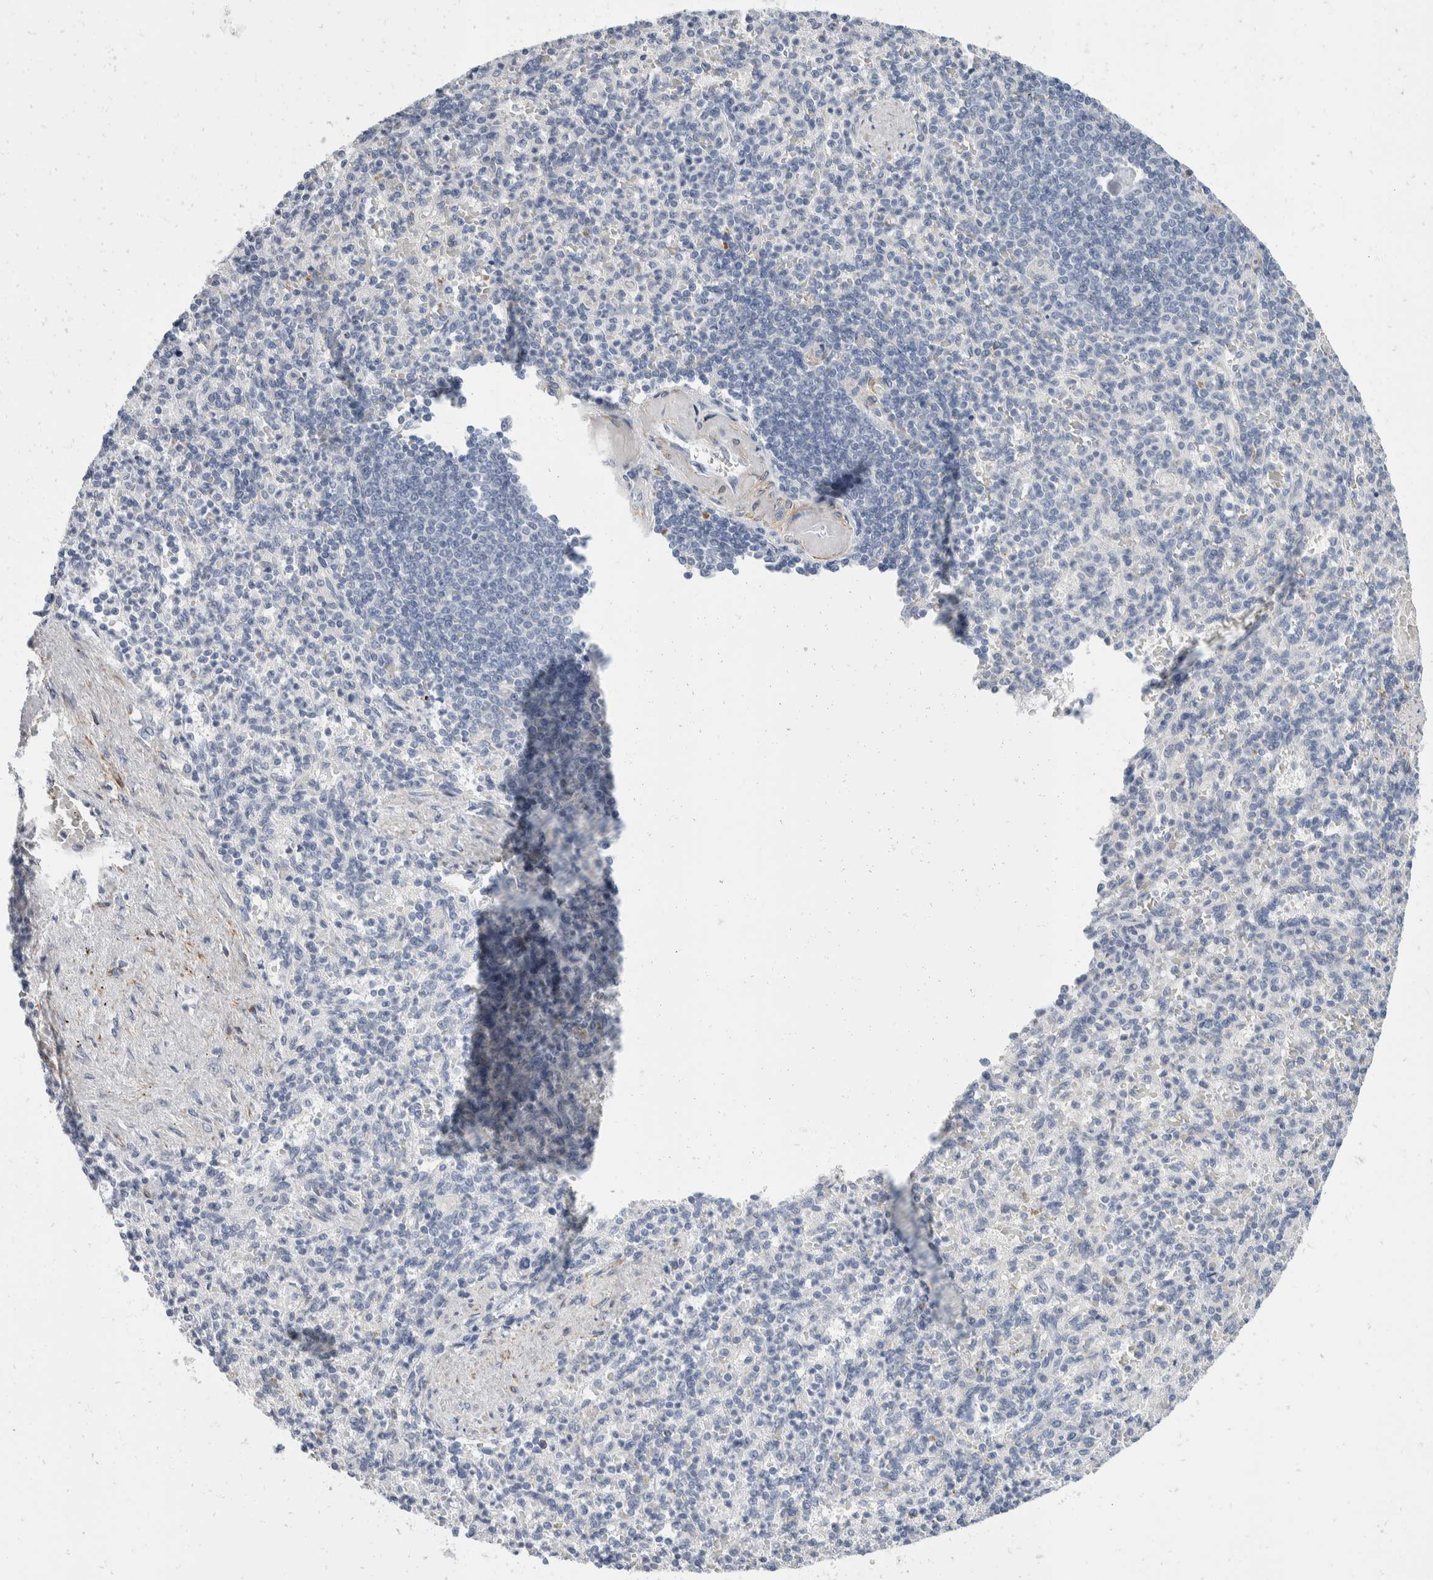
{"staining": {"intensity": "negative", "quantity": "none", "location": "none"}, "tissue": "spleen", "cell_type": "Cells in red pulp", "image_type": "normal", "snomed": [{"axis": "morphology", "description": "Normal tissue, NOS"}, {"axis": "topography", "description": "Spleen"}], "caption": "Cells in red pulp show no significant expression in unremarkable spleen.", "gene": "CATSPERD", "patient": {"sex": "female", "age": 74}}